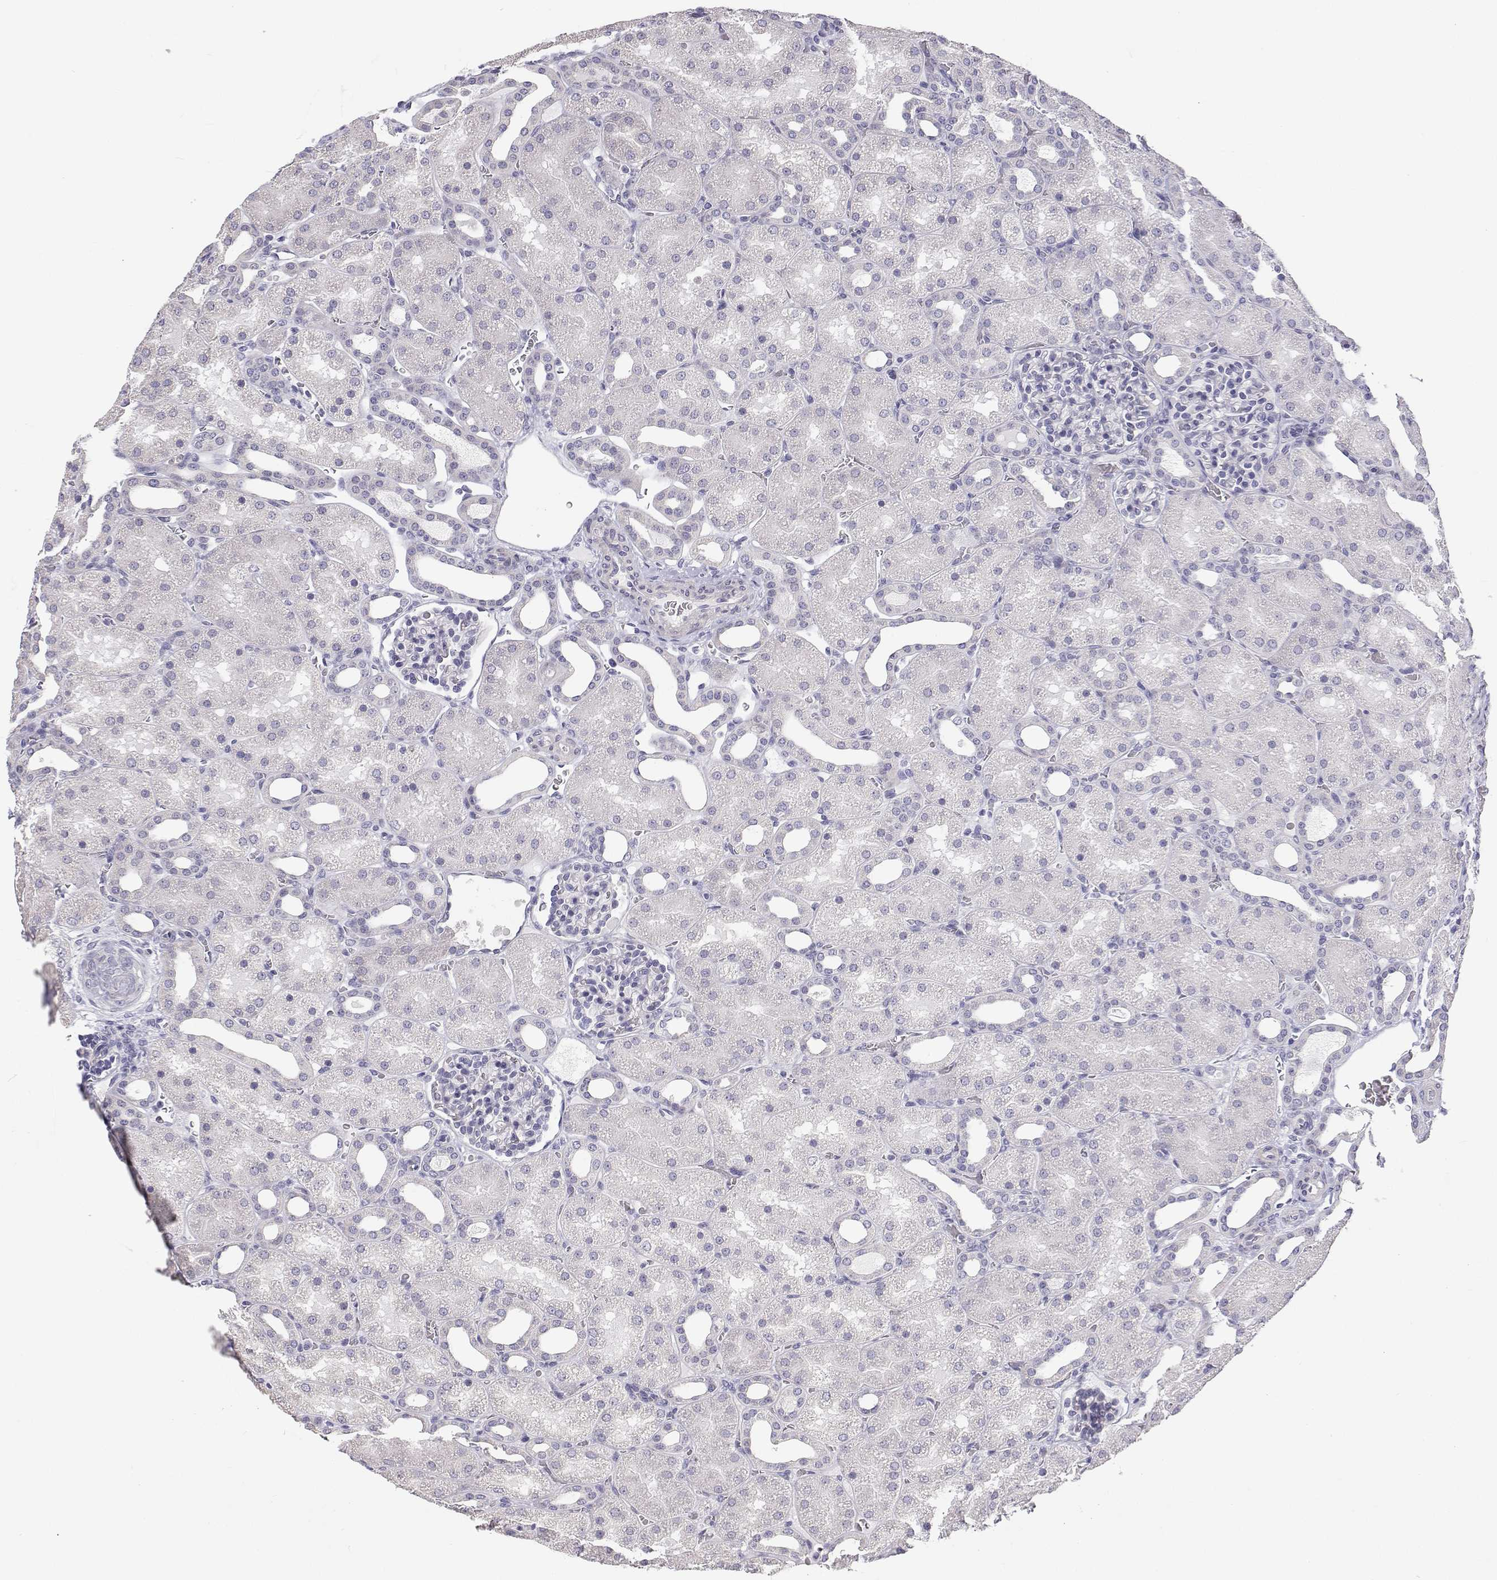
{"staining": {"intensity": "negative", "quantity": "none", "location": "none"}, "tissue": "kidney", "cell_type": "Cells in glomeruli", "image_type": "normal", "snomed": [{"axis": "morphology", "description": "Normal tissue, NOS"}, {"axis": "topography", "description": "Kidney"}], "caption": "An IHC image of unremarkable kidney is shown. There is no staining in cells in glomeruli of kidney. The staining is performed using DAB (3,3'-diaminobenzidine) brown chromogen with nuclei counter-stained in using hematoxylin.", "gene": "ANKRD65", "patient": {"sex": "male", "age": 2}}